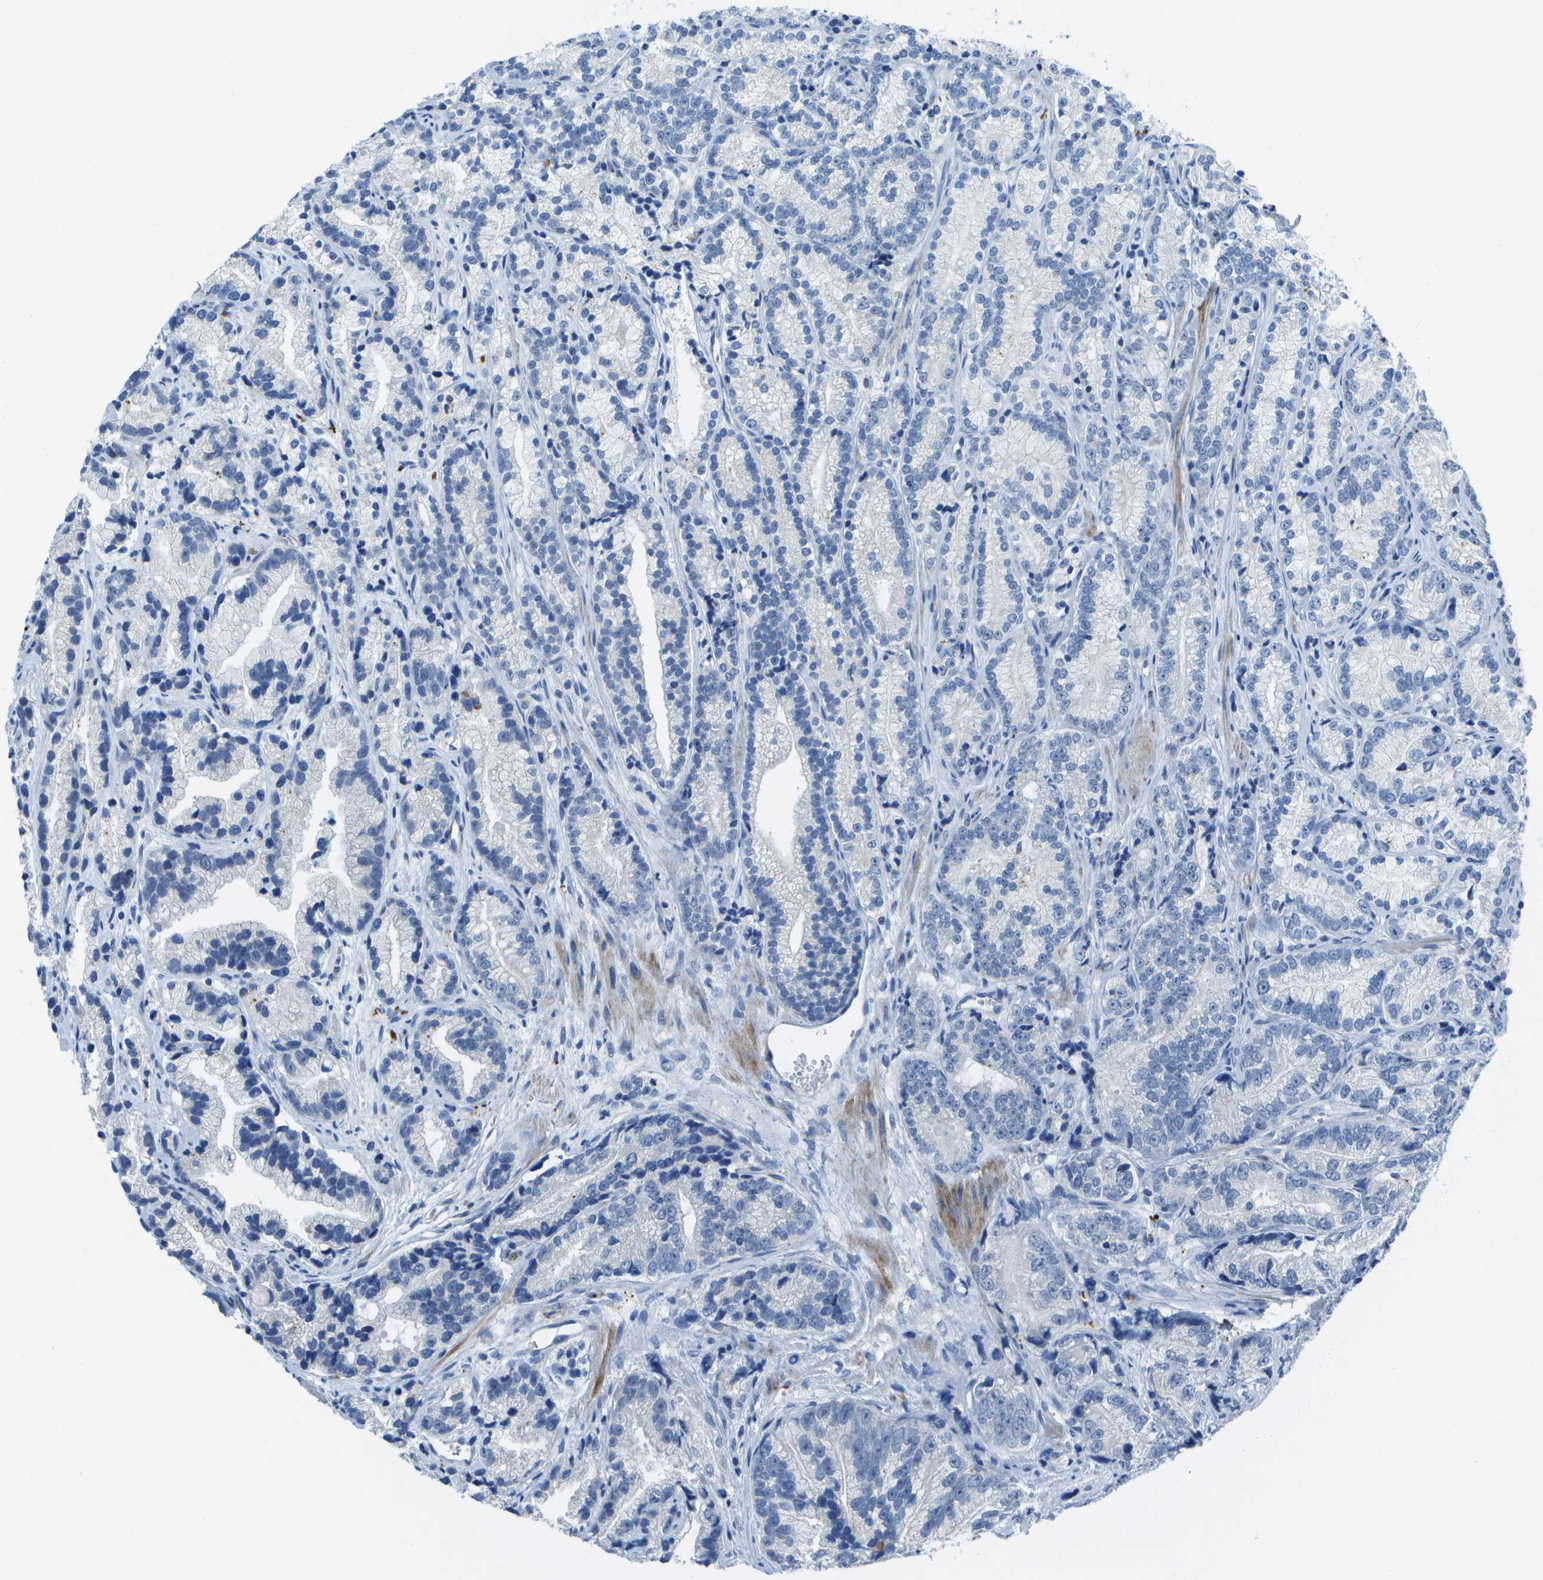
{"staining": {"intensity": "negative", "quantity": "none", "location": "none"}, "tissue": "prostate cancer", "cell_type": "Tumor cells", "image_type": "cancer", "snomed": [{"axis": "morphology", "description": "Adenocarcinoma, Low grade"}, {"axis": "topography", "description": "Prostate"}], "caption": "Prostate cancer (adenocarcinoma (low-grade)) stained for a protein using IHC exhibits no staining tumor cells.", "gene": "DCT", "patient": {"sex": "male", "age": 89}}